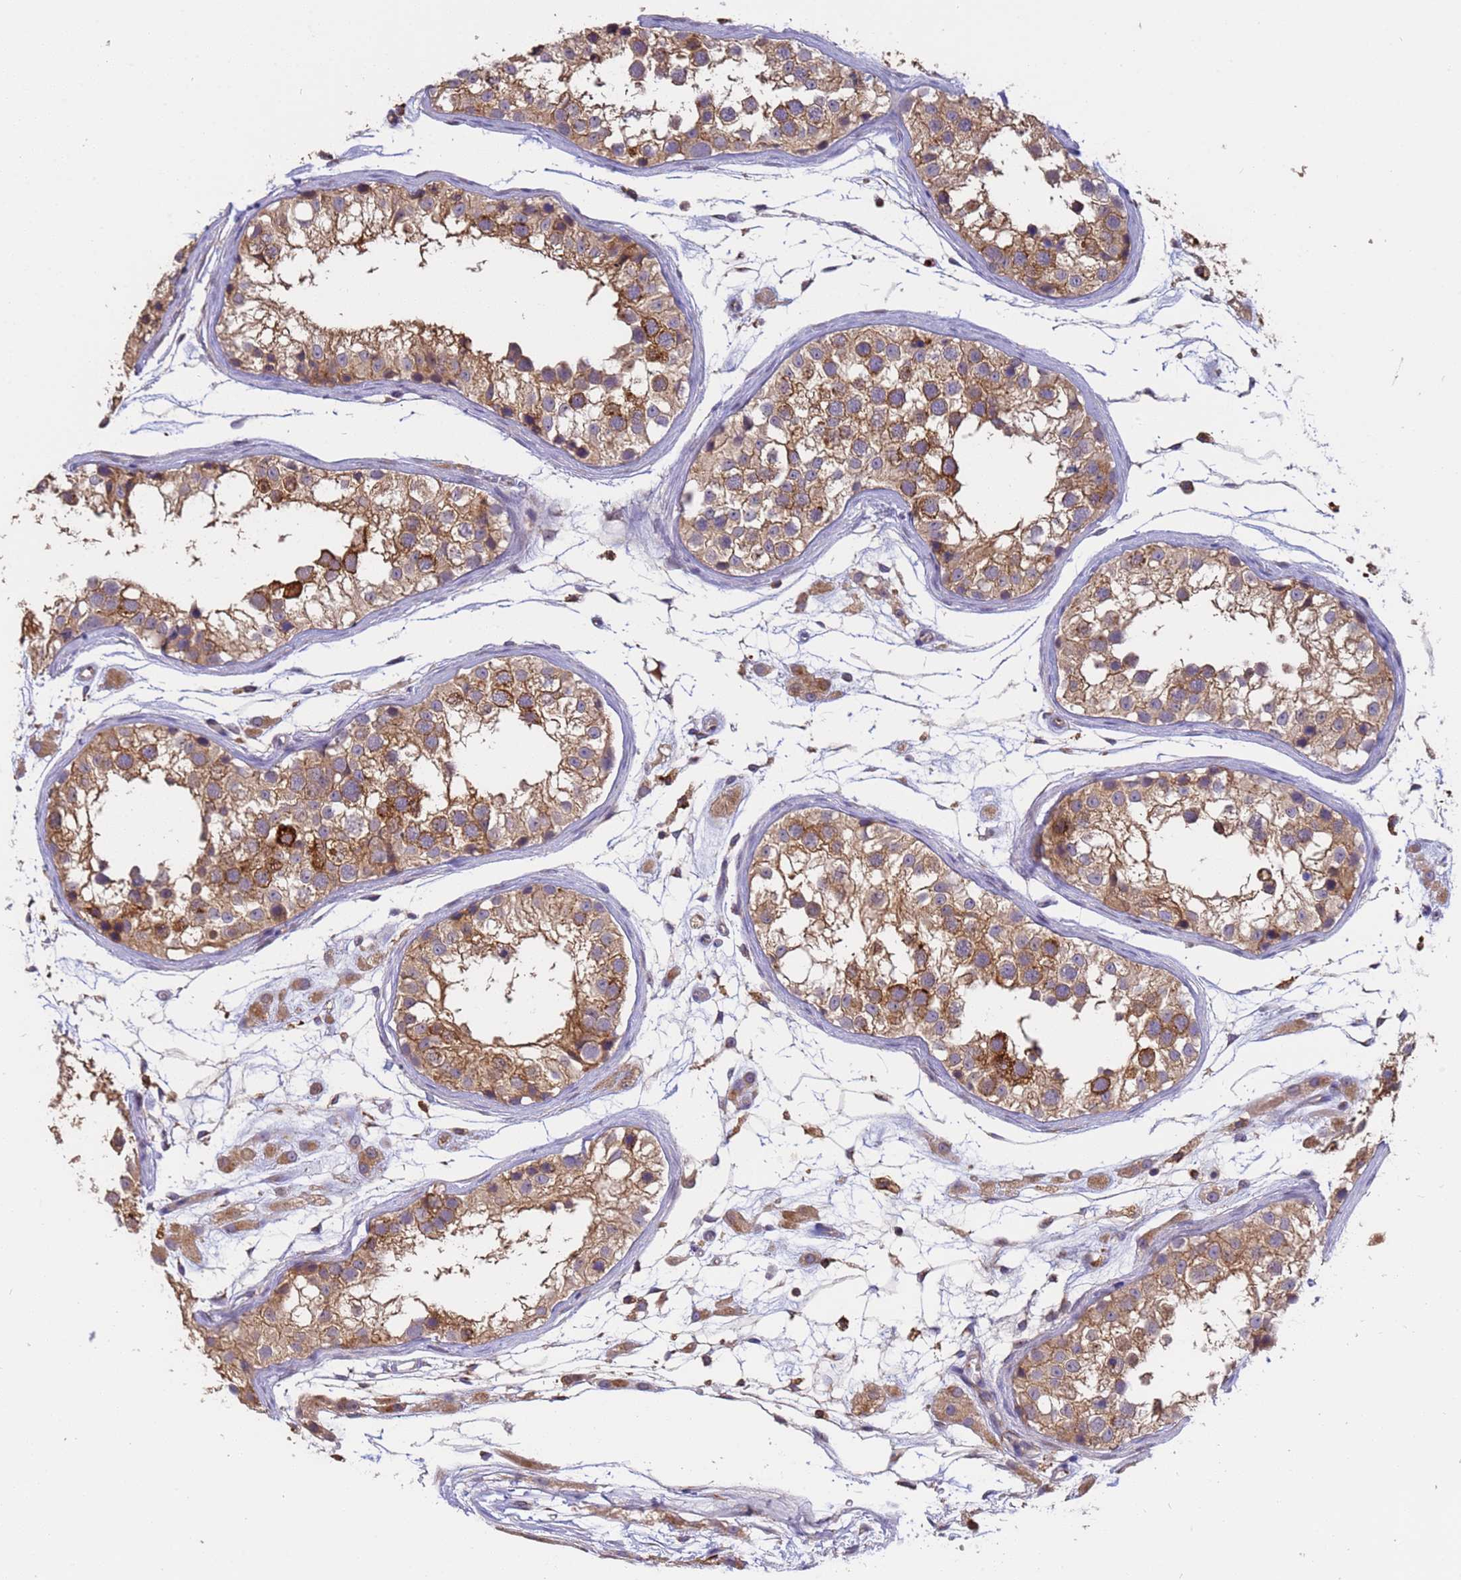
{"staining": {"intensity": "moderate", "quantity": ">75%", "location": "cytoplasmic/membranous"}, "tissue": "testis", "cell_type": "Cells in seminiferous ducts", "image_type": "normal", "snomed": [{"axis": "morphology", "description": "Normal tissue, NOS"}, {"axis": "morphology", "description": "Adenocarcinoma, metastatic, NOS"}, {"axis": "topography", "description": "Testis"}], "caption": "High-magnification brightfield microscopy of unremarkable testis stained with DAB (brown) and counterstained with hematoxylin (blue). cells in seminiferous ducts exhibit moderate cytoplasmic/membranous staining is present in approximately>75% of cells.", "gene": "M6PR", "patient": {"sex": "male", "age": 26}}